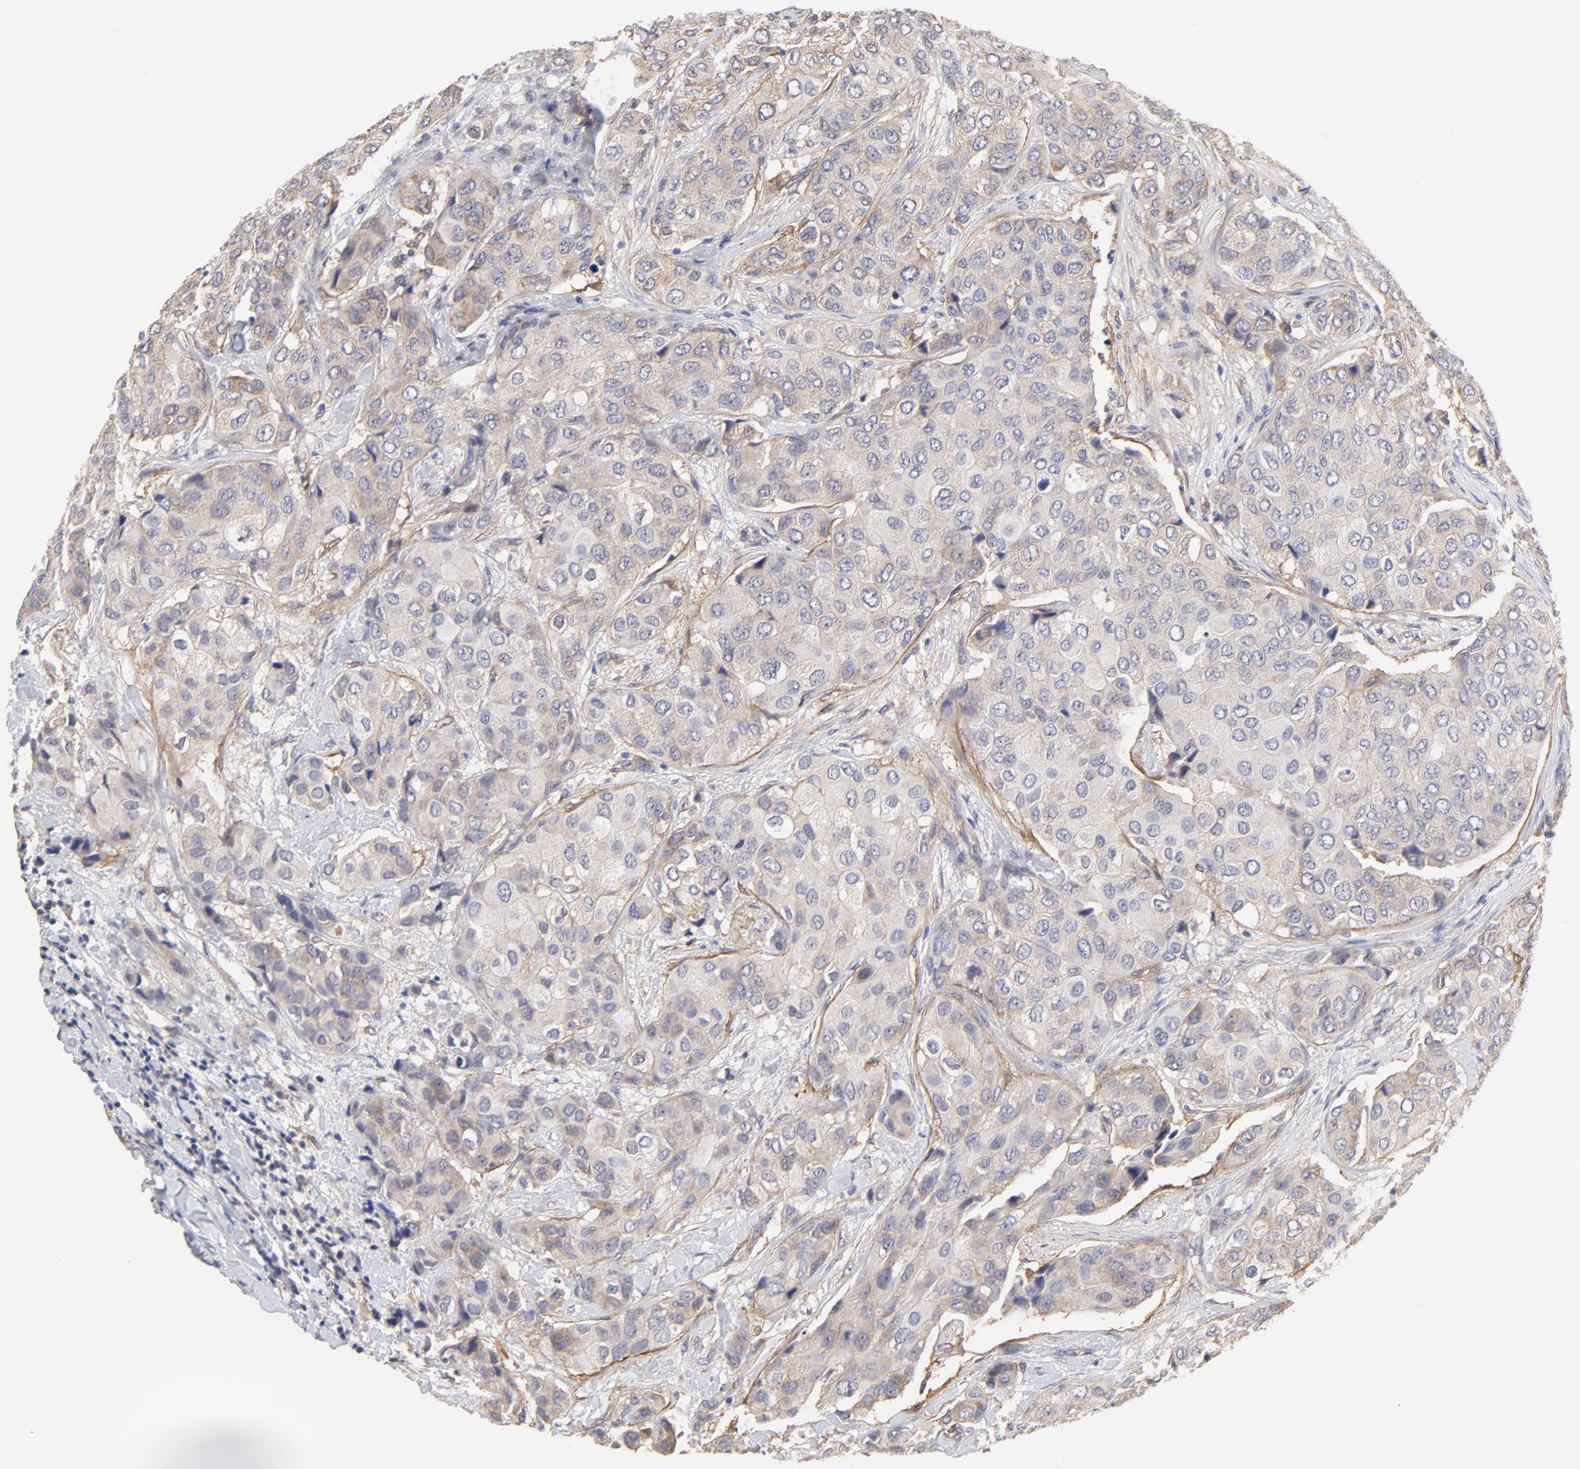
{"staining": {"intensity": "moderate", "quantity": ">75%", "location": "cytoplasmic/membranous"}, "tissue": "breast cancer", "cell_type": "Tumor cells", "image_type": "cancer", "snomed": [{"axis": "morphology", "description": "Duct carcinoma"}, {"axis": "topography", "description": "Breast"}], "caption": "A medium amount of moderate cytoplasmic/membranous staining is present in approximately >75% of tumor cells in breast cancer (infiltrating ductal carcinoma) tissue.", "gene": "PTK7", "patient": {"sex": "female", "age": 68}}